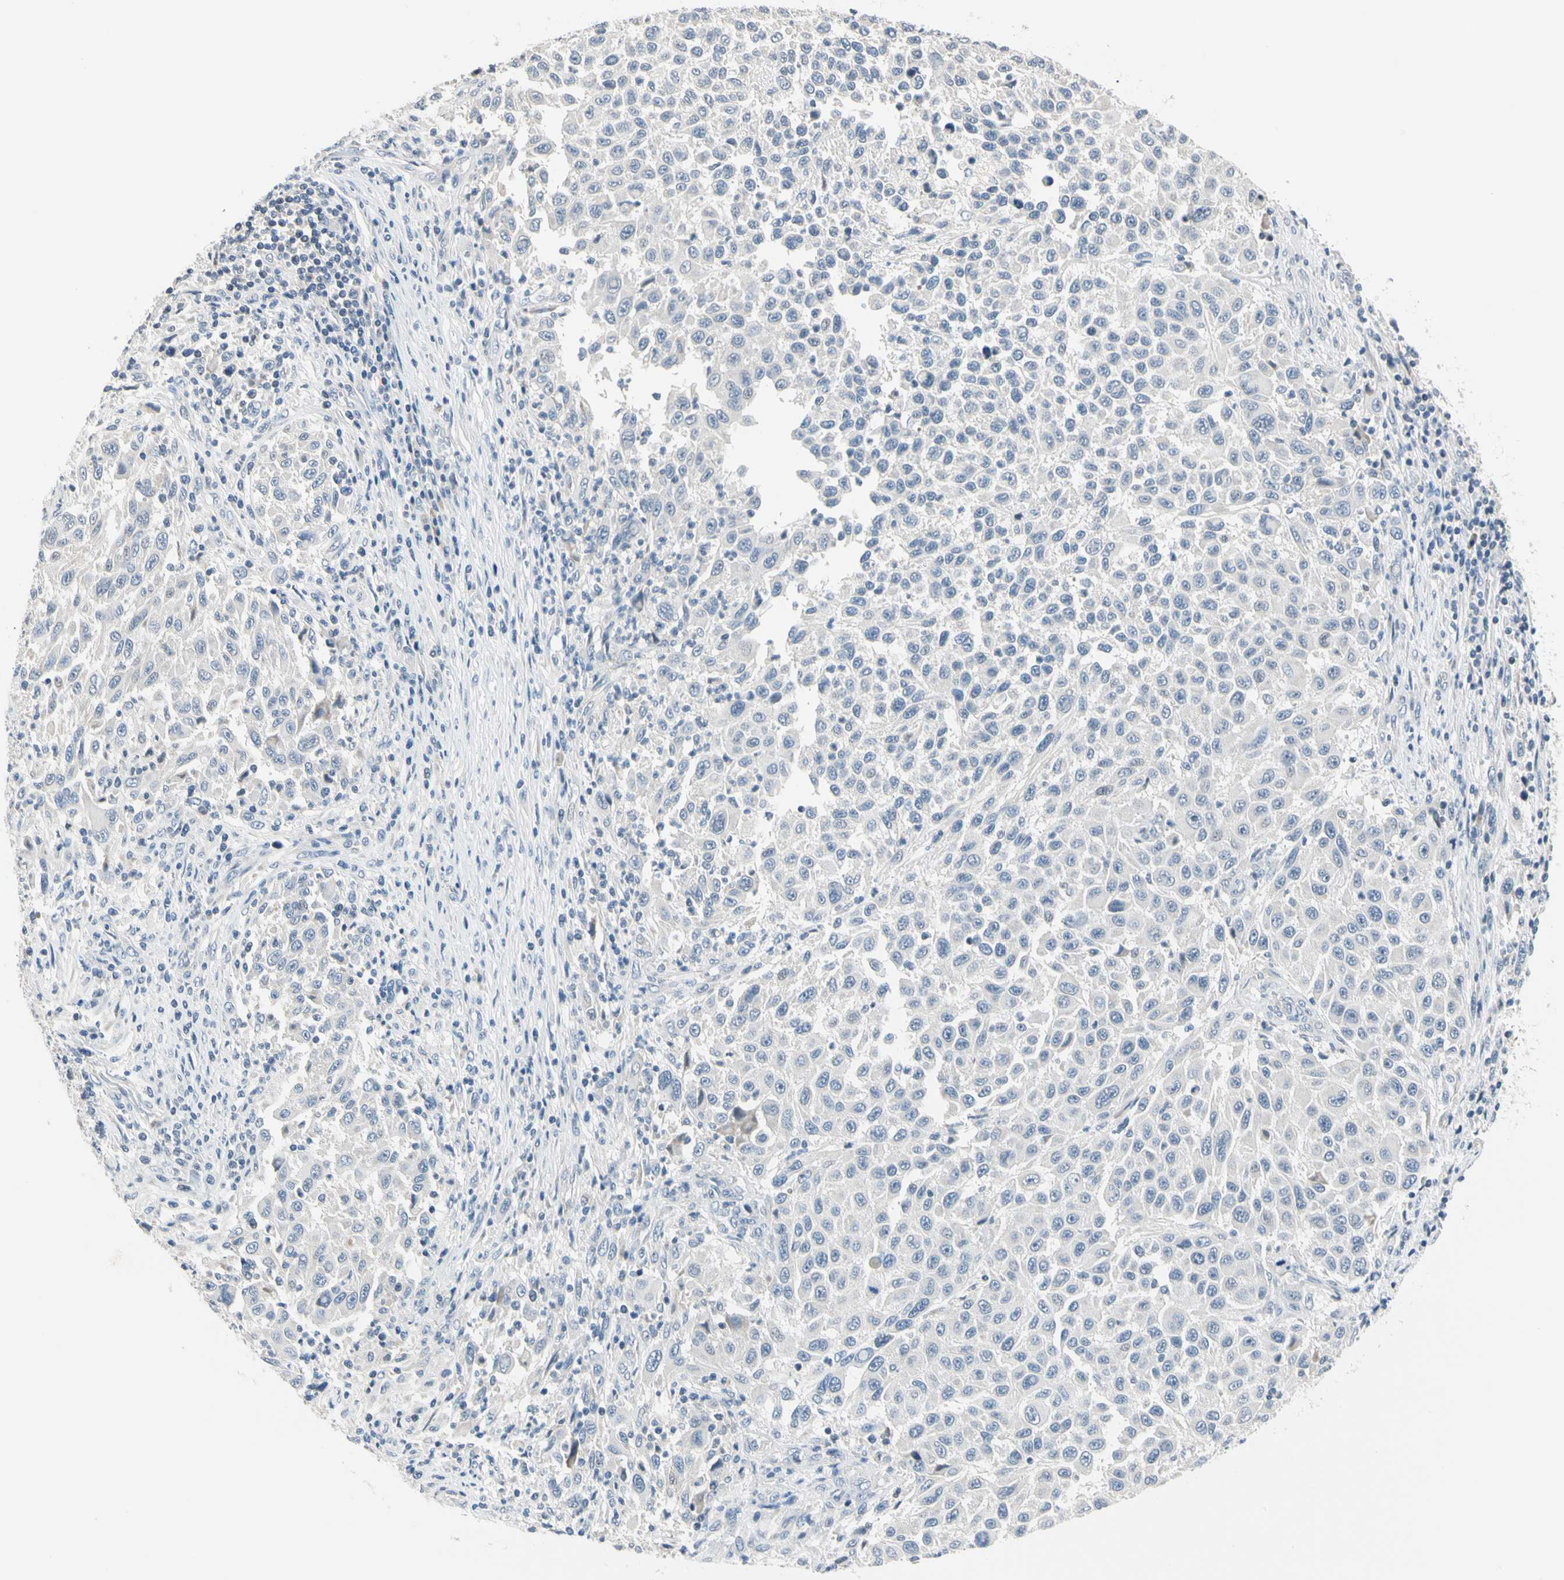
{"staining": {"intensity": "negative", "quantity": "none", "location": "none"}, "tissue": "melanoma", "cell_type": "Tumor cells", "image_type": "cancer", "snomed": [{"axis": "morphology", "description": "Malignant melanoma, Metastatic site"}, {"axis": "topography", "description": "Lymph node"}], "caption": "Melanoma was stained to show a protein in brown. There is no significant expression in tumor cells.", "gene": "GPR153", "patient": {"sex": "male", "age": 61}}